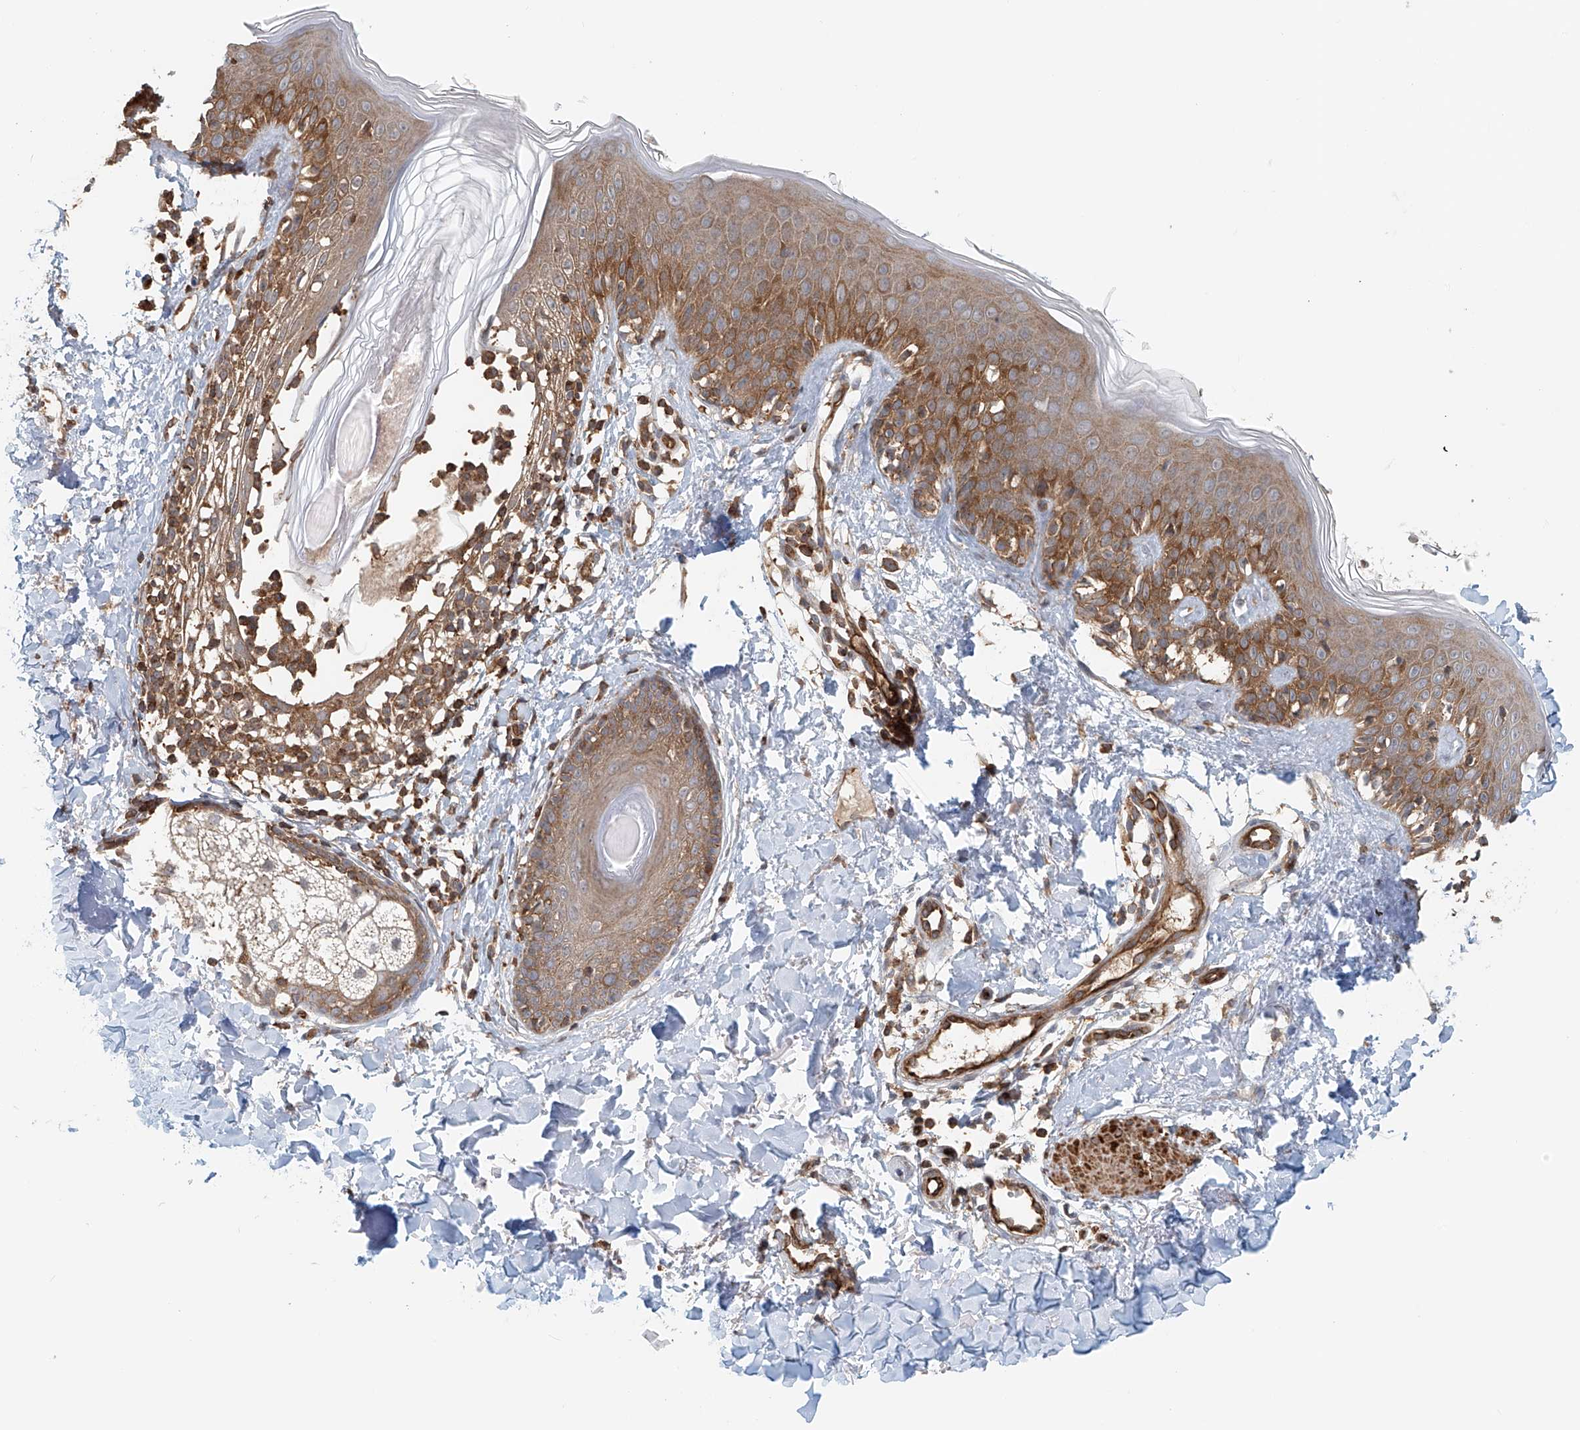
{"staining": {"intensity": "weak", "quantity": ">75%", "location": "cytoplasmic/membranous"}, "tissue": "skin", "cell_type": "Fibroblasts", "image_type": "normal", "snomed": [{"axis": "morphology", "description": "Normal tissue, NOS"}, {"axis": "topography", "description": "Skin"}], "caption": "Immunohistochemical staining of unremarkable human skin reveals >75% levels of weak cytoplasmic/membranous protein positivity in approximately >75% of fibroblasts.", "gene": "FRYL", "patient": {"sex": "male", "age": 37}}